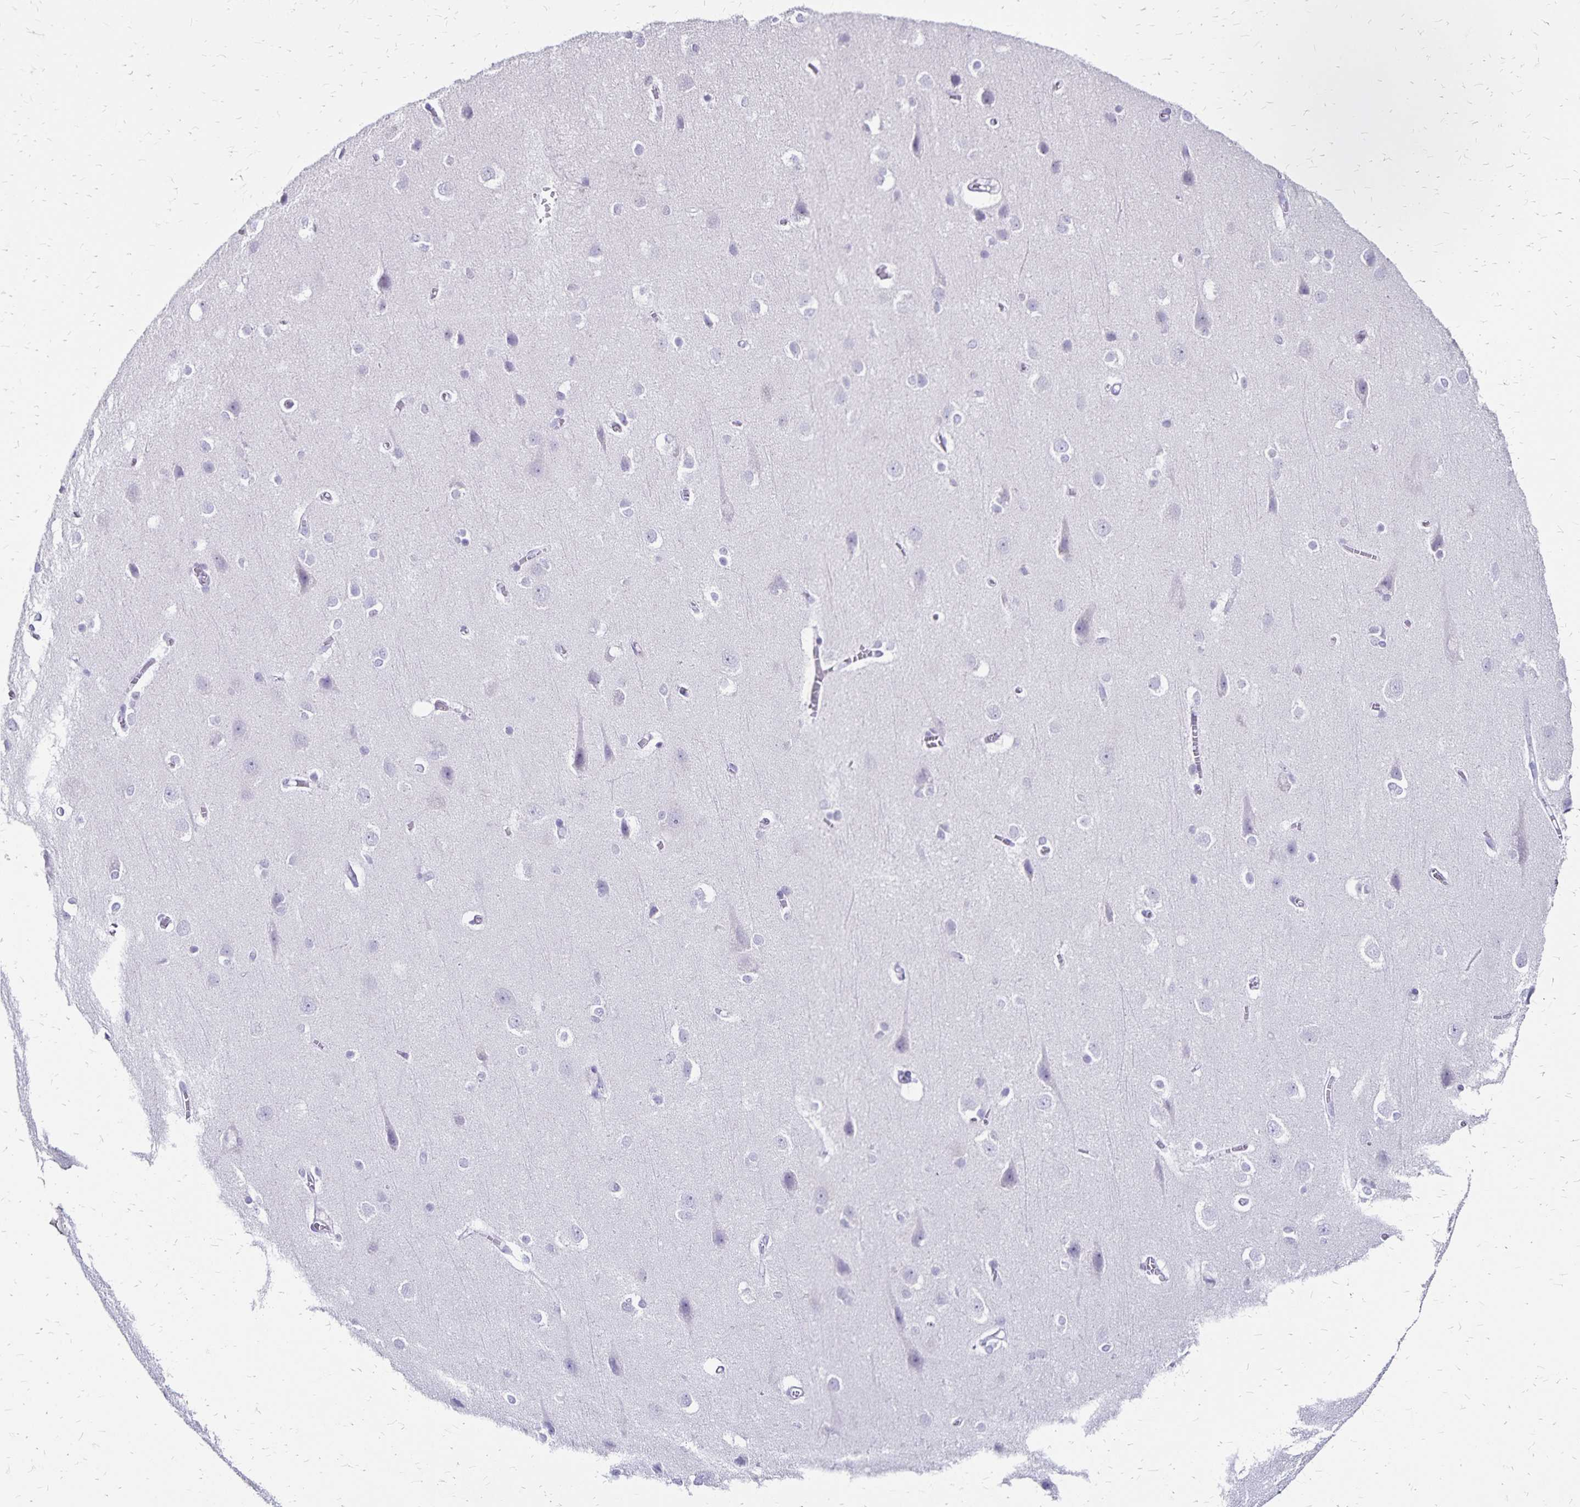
{"staining": {"intensity": "negative", "quantity": "none", "location": "none"}, "tissue": "cerebral cortex", "cell_type": "Endothelial cells", "image_type": "normal", "snomed": [{"axis": "morphology", "description": "Normal tissue, NOS"}, {"axis": "topography", "description": "Cerebral cortex"}], "caption": "This is an IHC image of unremarkable human cerebral cortex. There is no positivity in endothelial cells.", "gene": "IKZF1", "patient": {"sex": "male", "age": 37}}